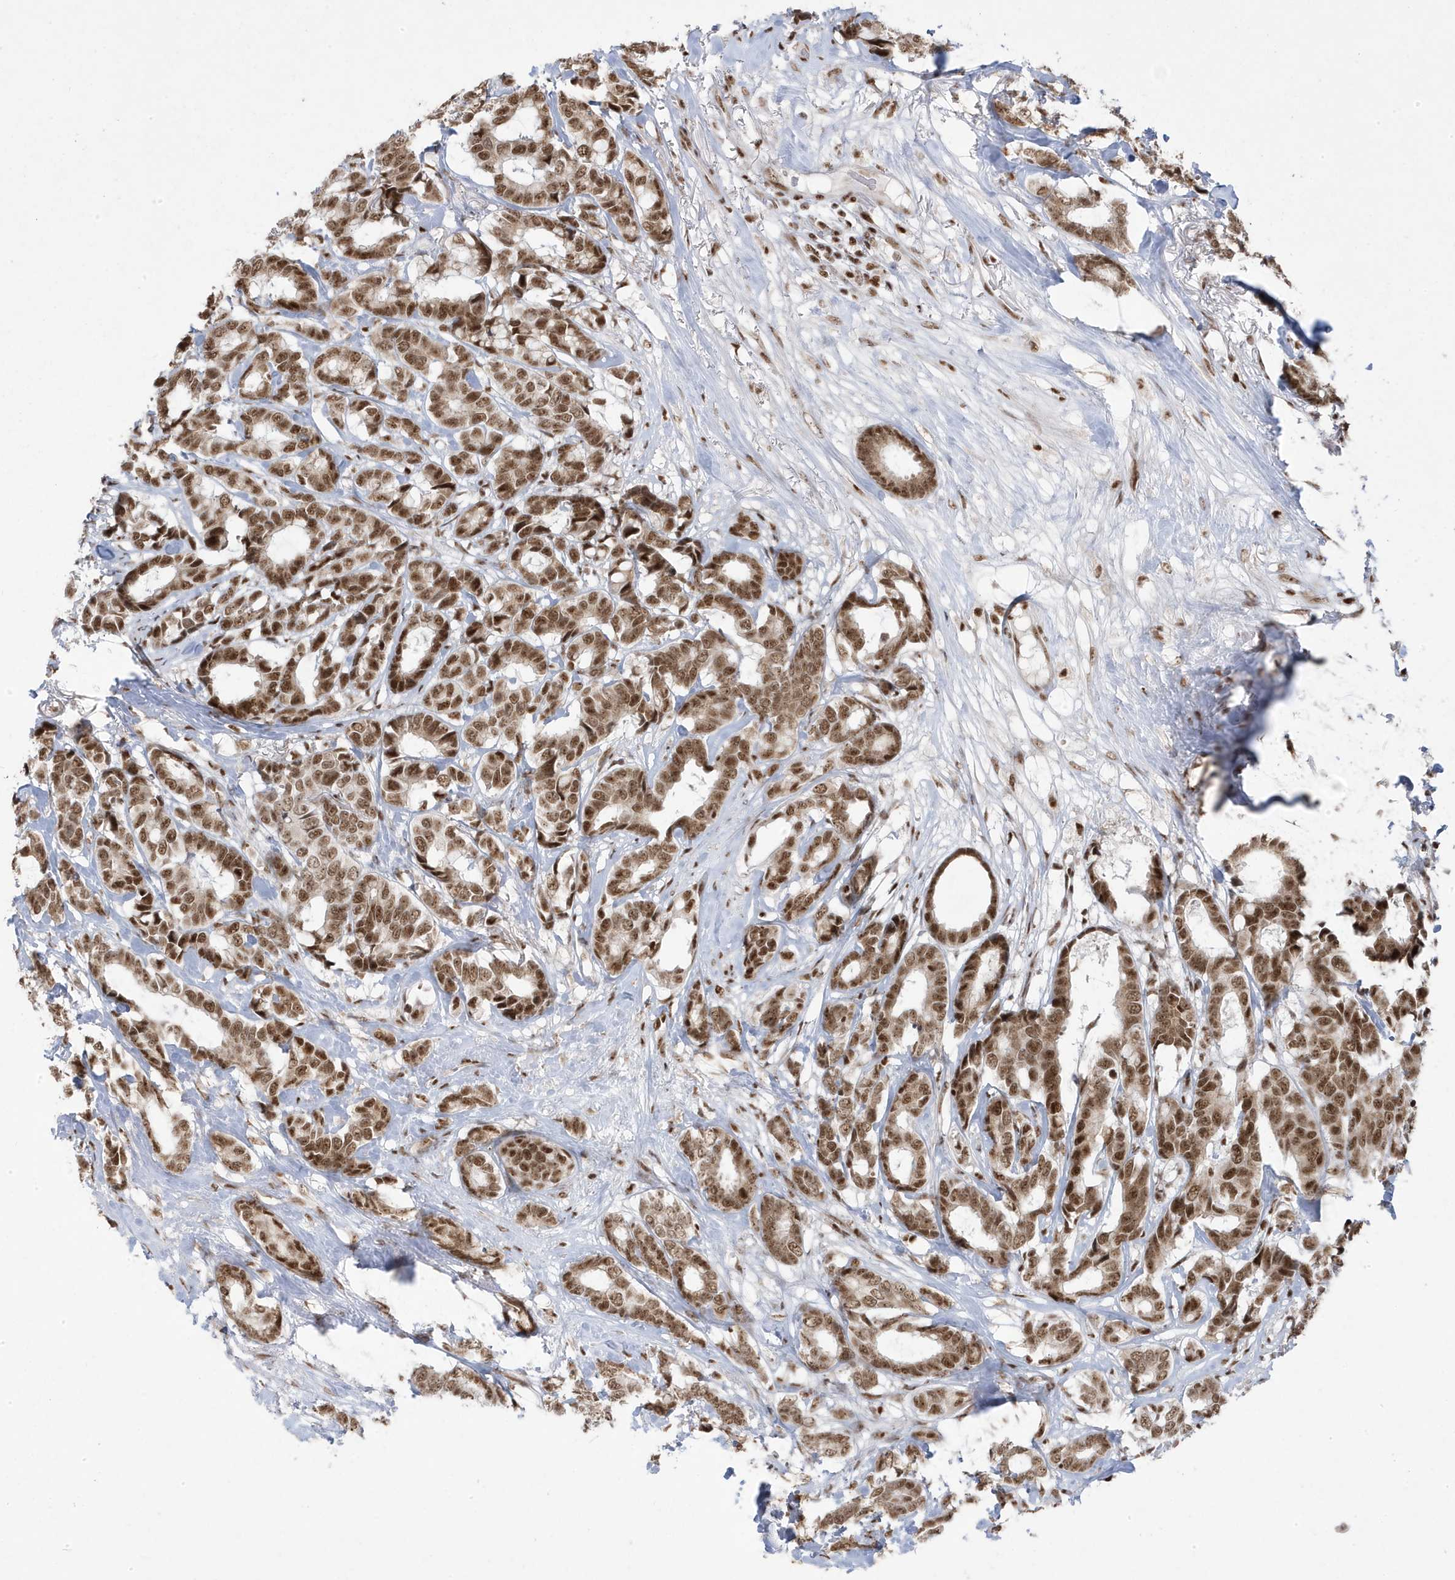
{"staining": {"intensity": "moderate", "quantity": ">75%", "location": "nuclear"}, "tissue": "breast cancer", "cell_type": "Tumor cells", "image_type": "cancer", "snomed": [{"axis": "morphology", "description": "Duct carcinoma"}, {"axis": "topography", "description": "Breast"}], "caption": "Breast cancer (invasive ductal carcinoma) stained with a protein marker displays moderate staining in tumor cells.", "gene": "MTREX", "patient": {"sex": "female", "age": 87}}